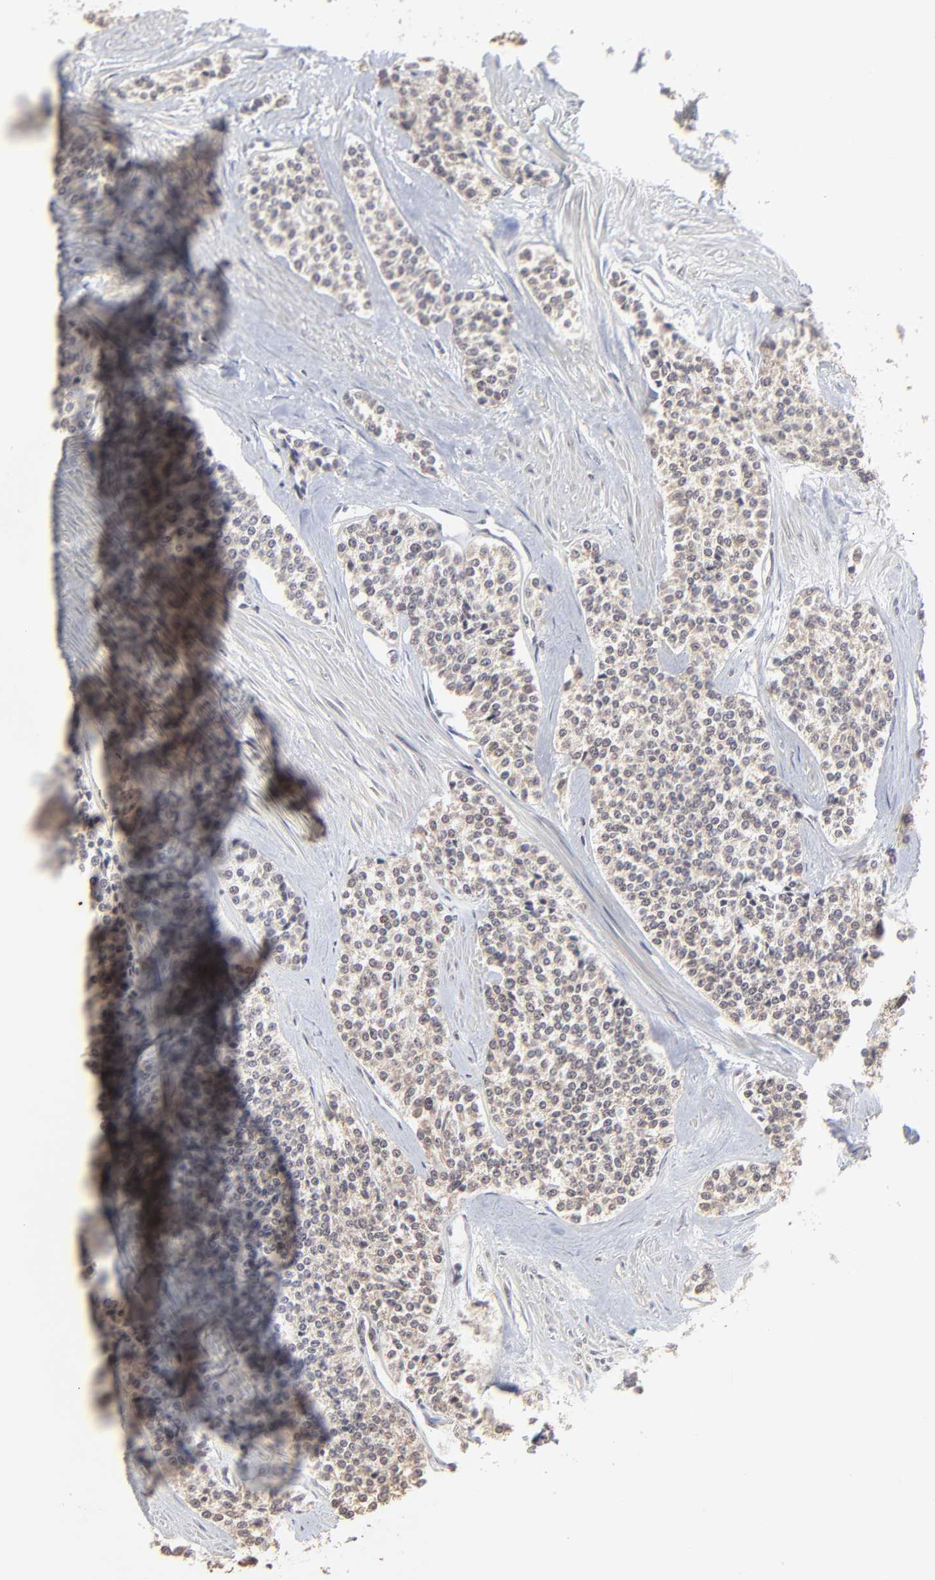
{"staining": {"intensity": "weak", "quantity": ">75%", "location": "cytoplasmic/membranous"}, "tissue": "carcinoid", "cell_type": "Tumor cells", "image_type": "cancer", "snomed": [{"axis": "morphology", "description": "Carcinoid, malignant, NOS"}, {"axis": "topography", "description": "Stomach"}], "caption": "Immunohistochemical staining of human carcinoid (malignant) shows weak cytoplasmic/membranous protein expression in about >75% of tumor cells. Using DAB (brown) and hematoxylin (blue) stains, captured at high magnification using brightfield microscopy.", "gene": "FRMD8", "patient": {"sex": "female", "age": 76}}